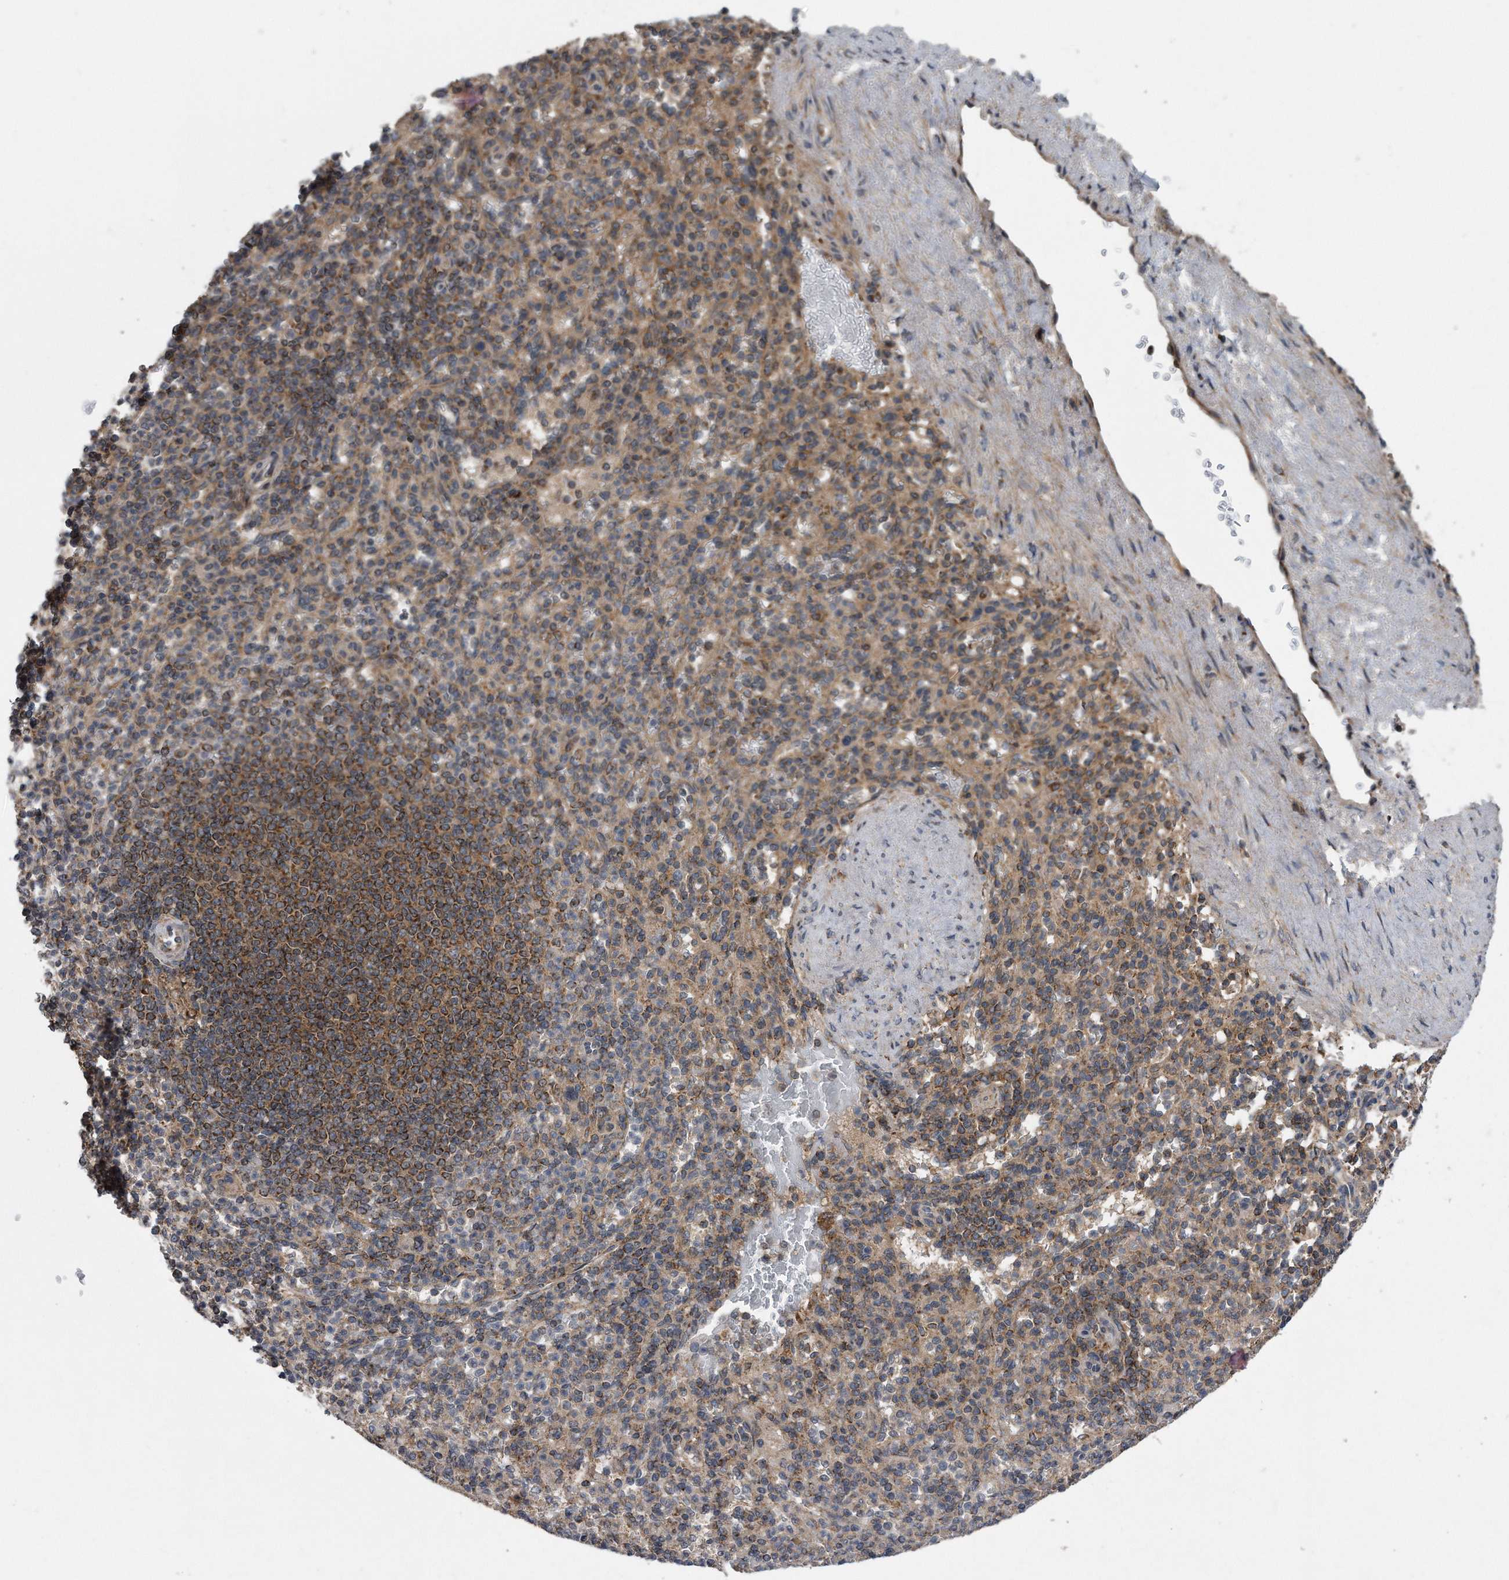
{"staining": {"intensity": "moderate", "quantity": "25%-75%", "location": "cytoplasmic/membranous"}, "tissue": "spleen", "cell_type": "Cells in red pulp", "image_type": "normal", "snomed": [{"axis": "morphology", "description": "Normal tissue, NOS"}, {"axis": "topography", "description": "Spleen"}], "caption": "About 25%-75% of cells in red pulp in benign human spleen demonstrate moderate cytoplasmic/membranous protein expression as visualized by brown immunohistochemical staining.", "gene": "ALPK2", "patient": {"sex": "female", "age": 74}}